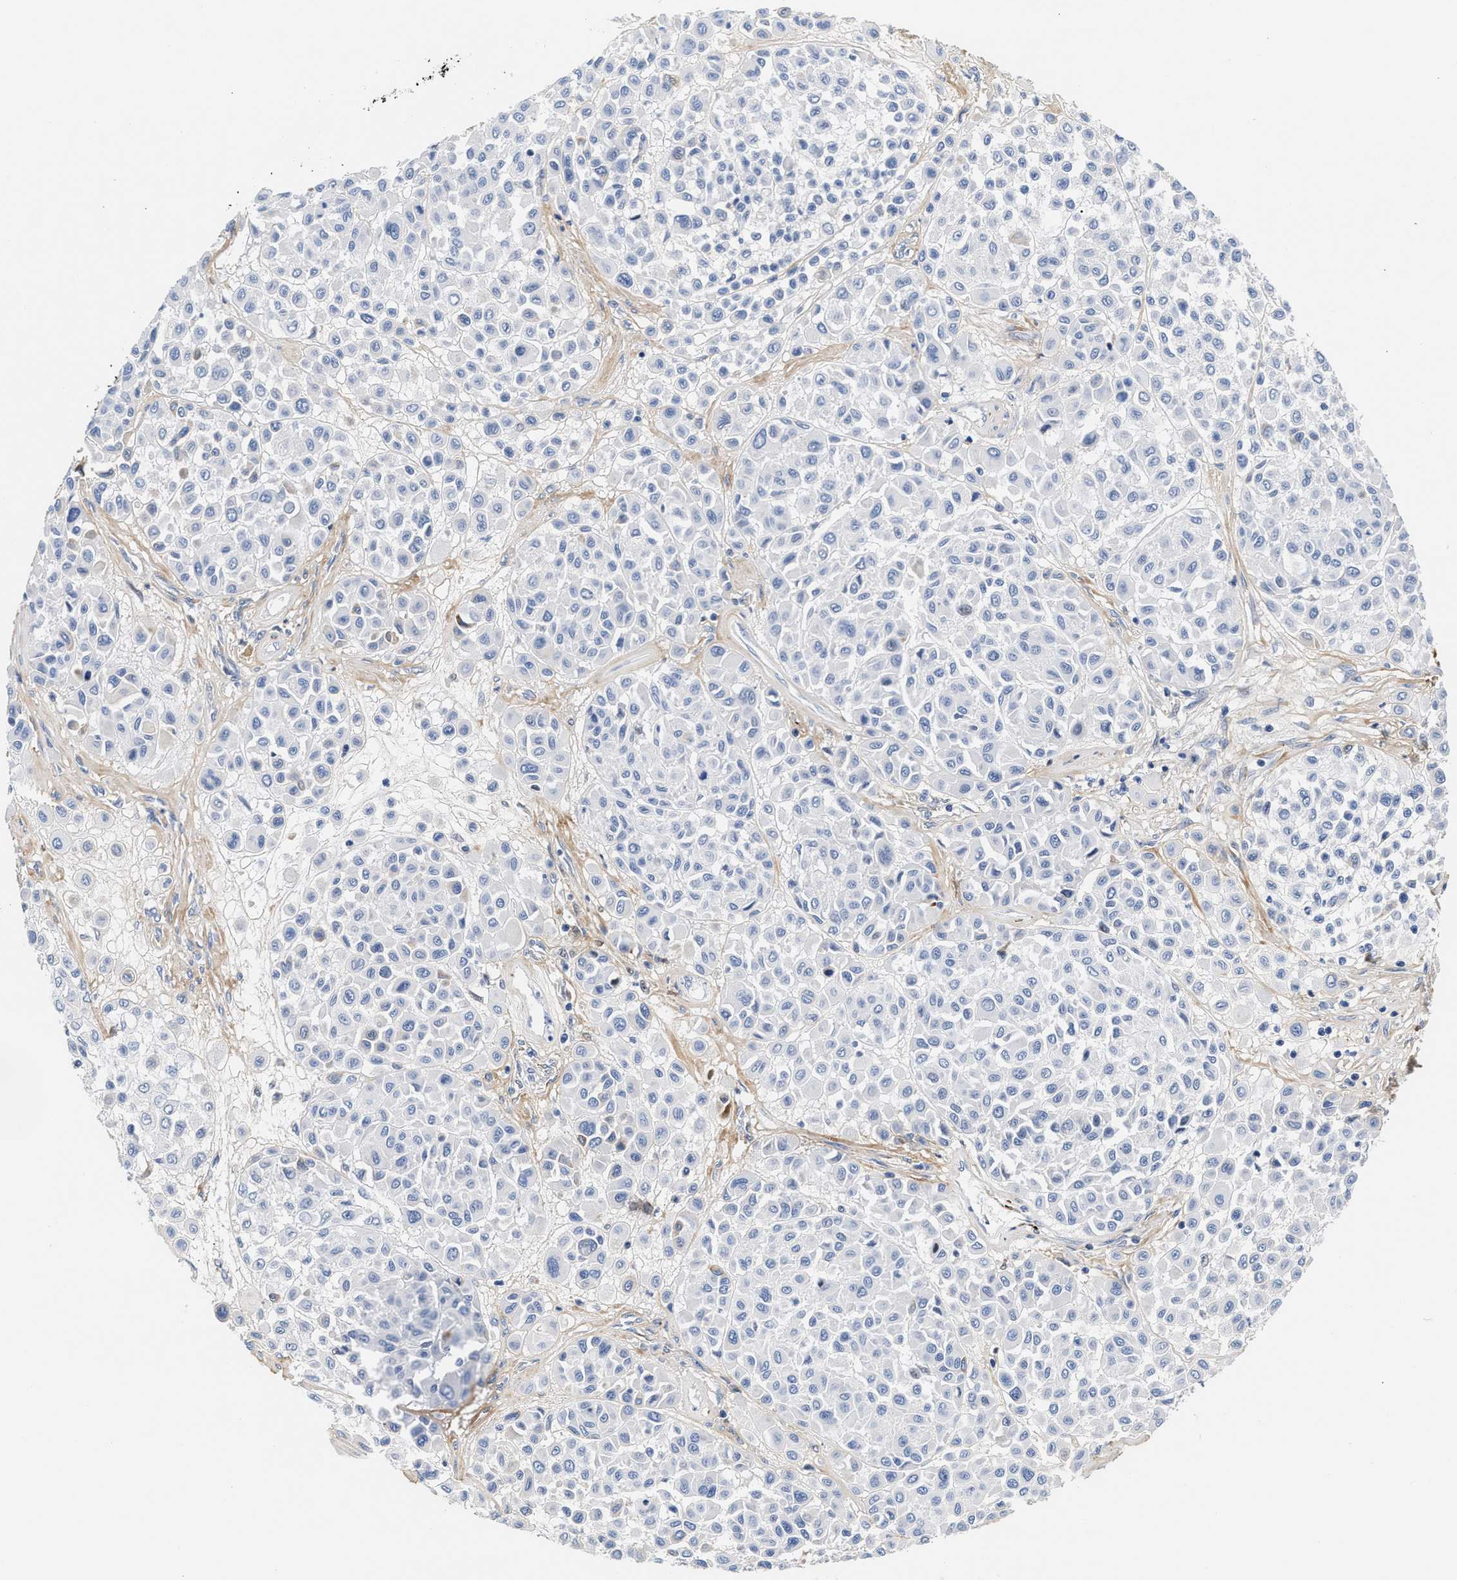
{"staining": {"intensity": "negative", "quantity": "none", "location": "none"}, "tissue": "melanoma", "cell_type": "Tumor cells", "image_type": "cancer", "snomed": [{"axis": "morphology", "description": "Malignant melanoma, Metastatic site"}, {"axis": "topography", "description": "Soft tissue"}], "caption": "Malignant melanoma (metastatic site) was stained to show a protein in brown. There is no significant staining in tumor cells. The staining is performed using DAB brown chromogen with nuclei counter-stained in using hematoxylin.", "gene": "ACTL7B", "patient": {"sex": "male", "age": 41}}